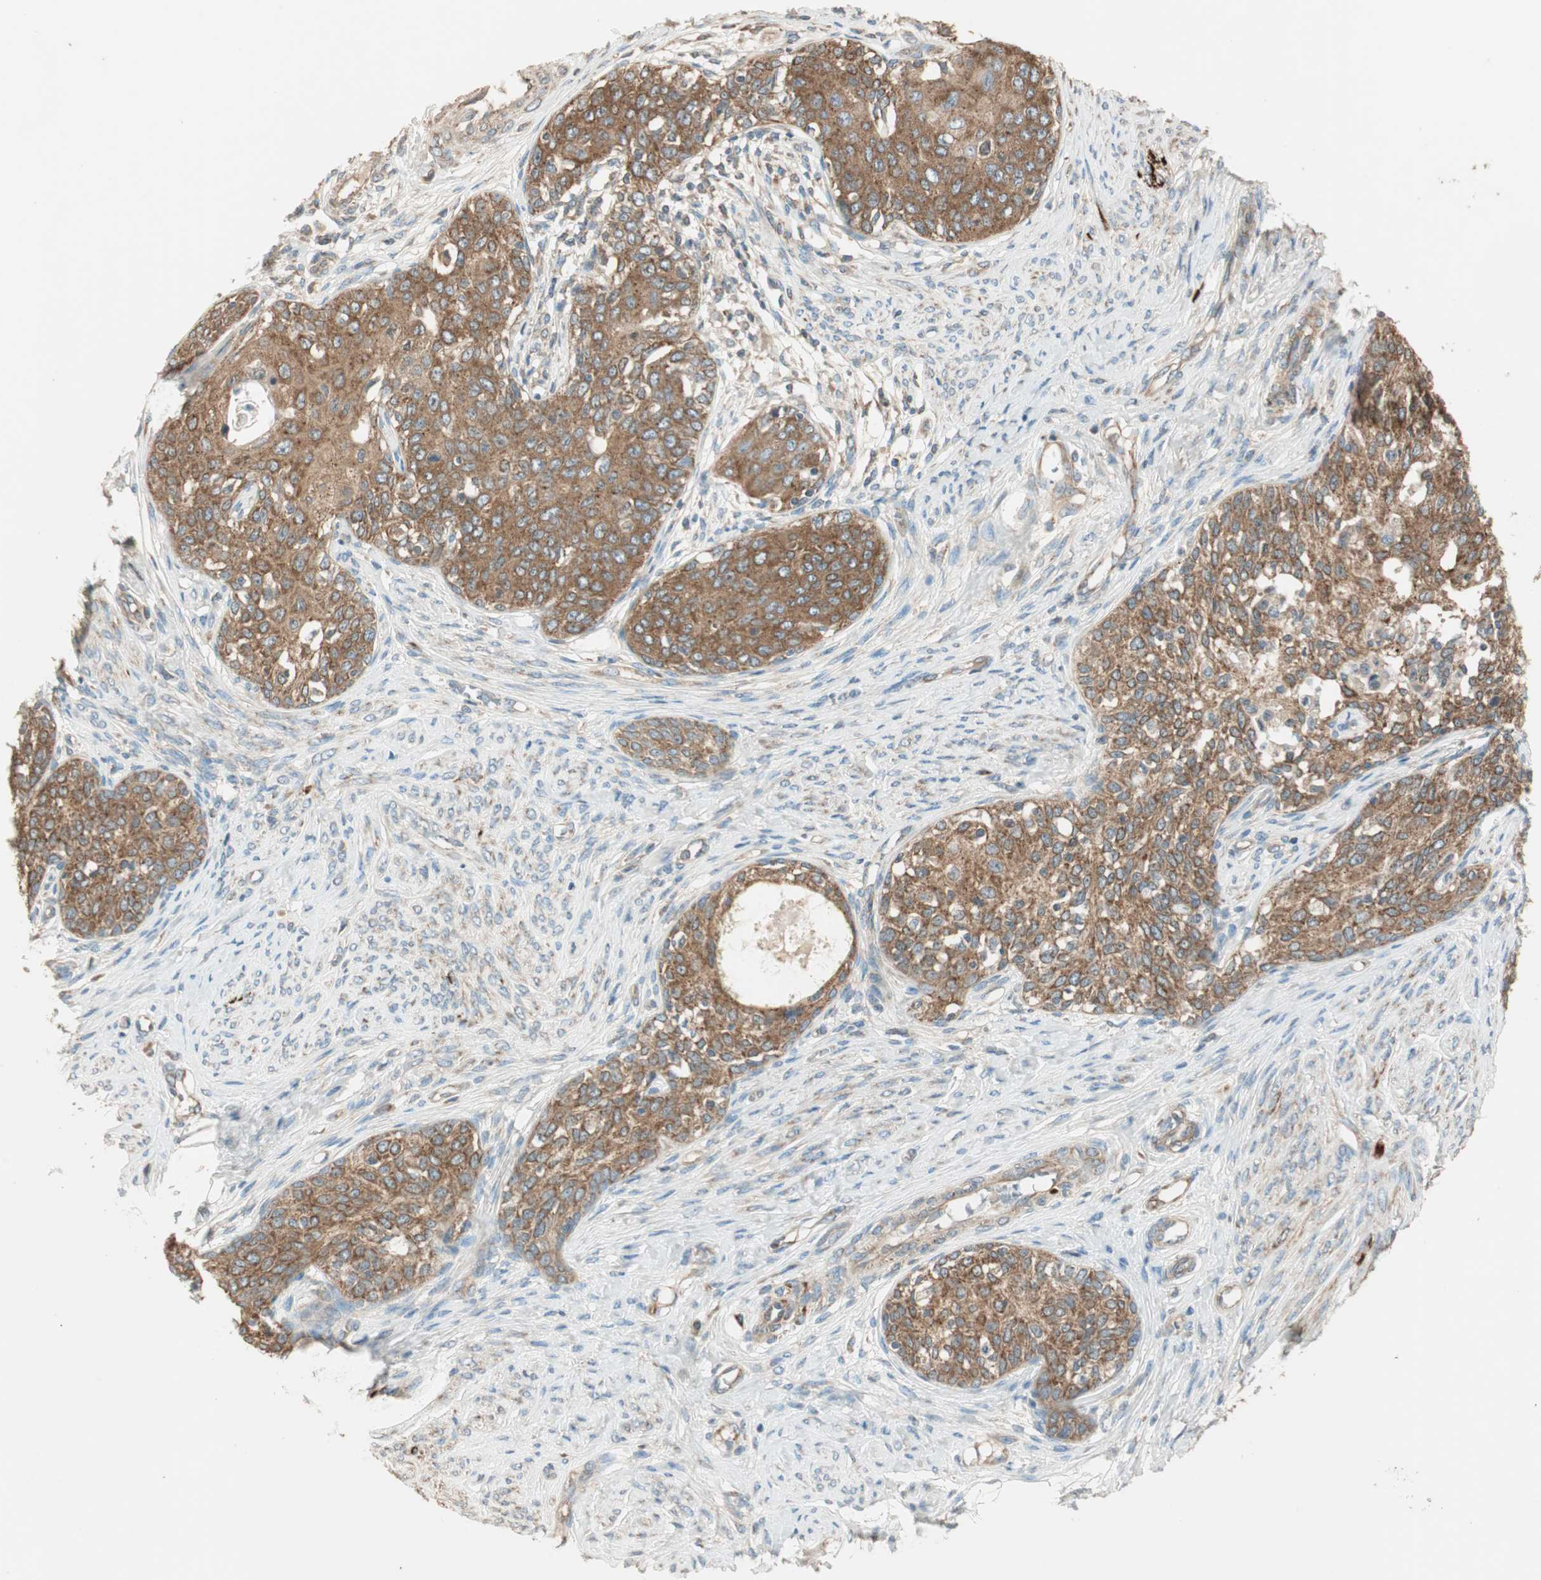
{"staining": {"intensity": "strong", "quantity": ">75%", "location": "cytoplasmic/membranous"}, "tissue": "cervical cancer", "cell_type": "Tumor cells", "image_type": "cancer", "snomed": [{"axis": "morphology", "description": "Squamous cell carcinoma, NOS"}, {"axis": "morphology", "description": "Adenocarcinoma, NOS"}, {"axis": "topography", "description": "Cervix"}], "caption": "Tumor cells exhibit high levels of strong cytoplasmic/membranous positivity in approximately >75% of cells in cervical cancer.", "gene": "CC2D1A", "patient": {"sex": "female", "age": 52}}